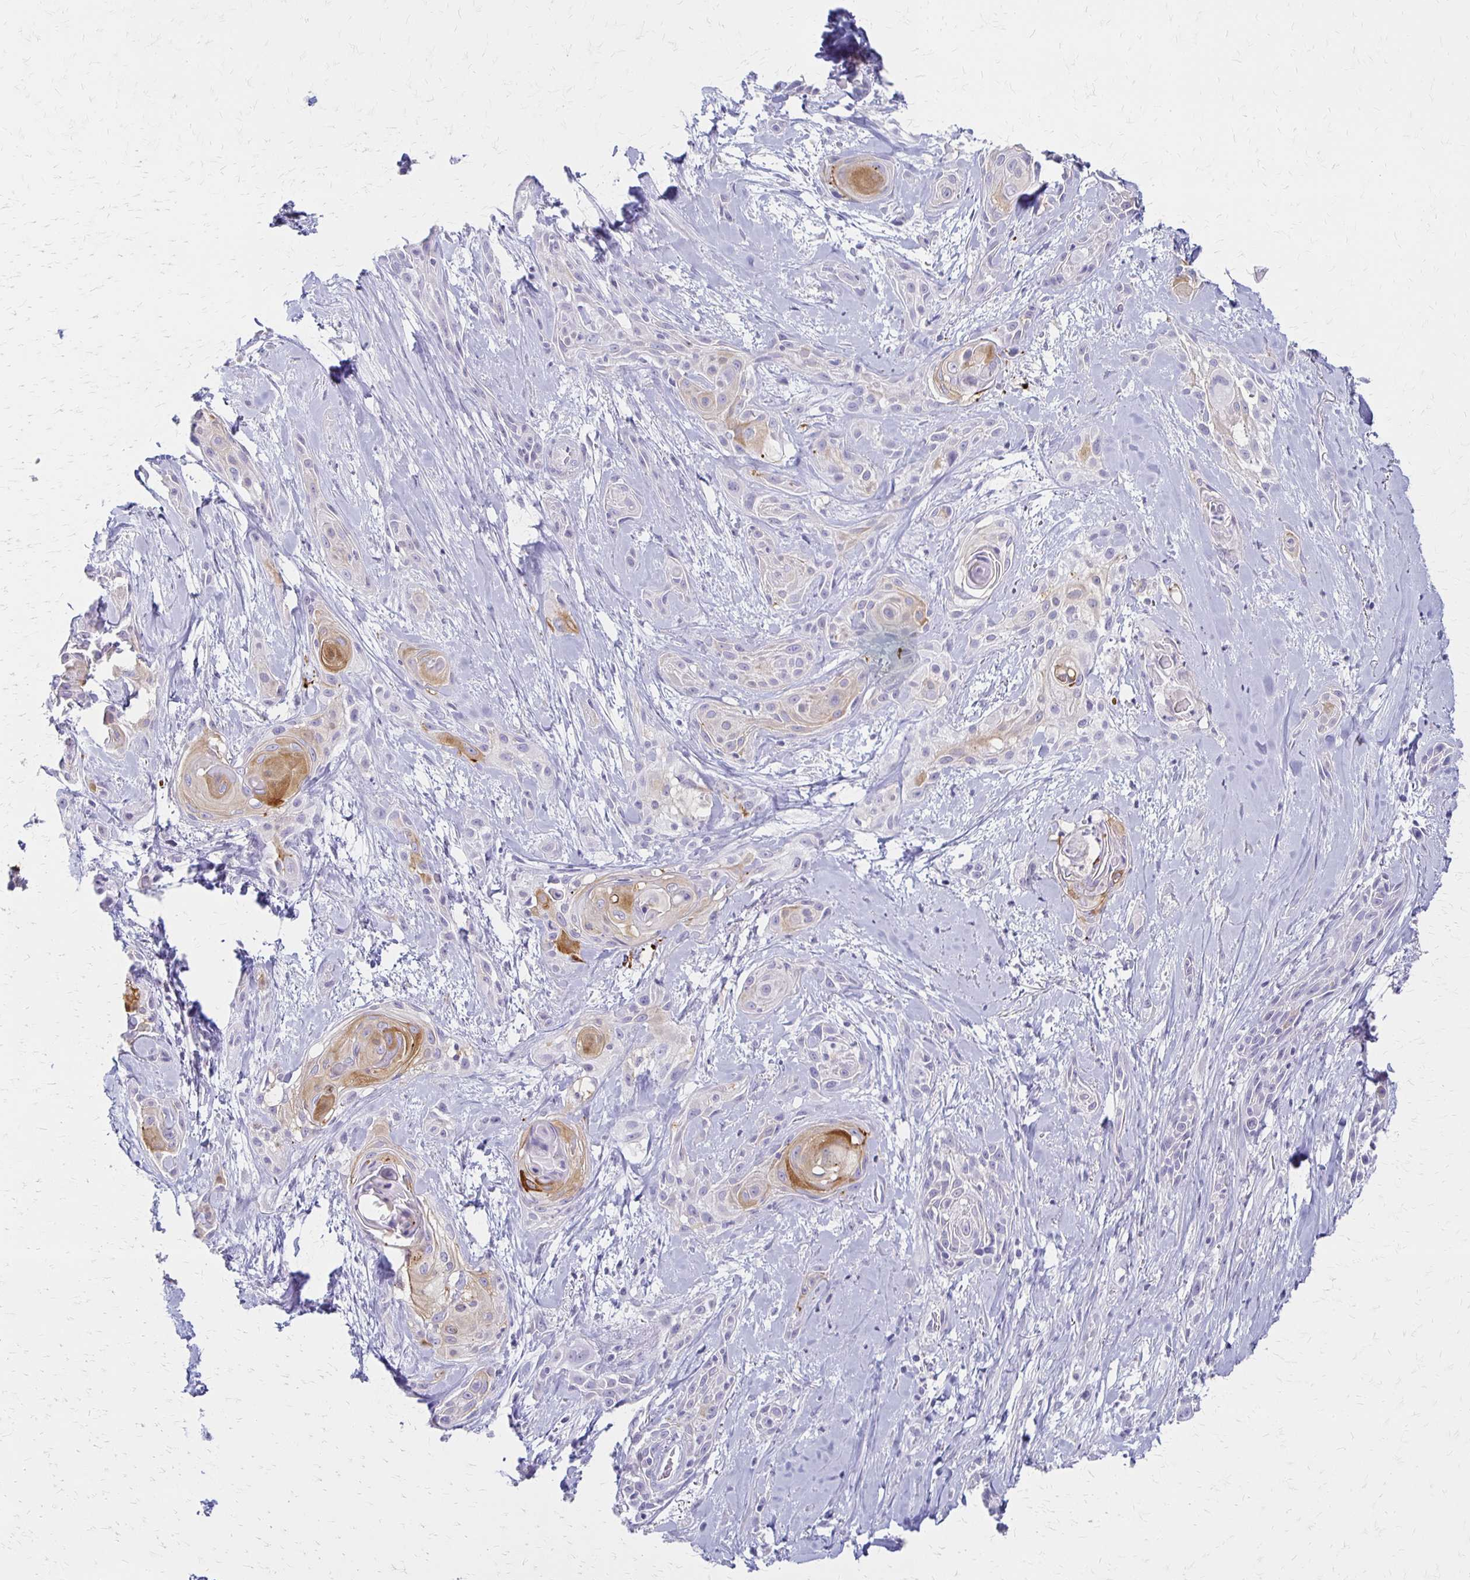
{"staining": {"intensity": "moderate", "quantity": "<25%", "location": "cytoplasmic/membranous"}, "tissue": "skin cancer", "cell_type": "Tumor cells", "image_type": "cancer", "snomed": [{"axis": "morphology", "description": "Squamous cell carcinoma, NOS"}, {"axis": "topography", "description": "Skin"}, {"axis": "topography", "description": "Anal"}], "caption": "A brown stain labels moderate cytoplasmic/membranous positivity of a protein in skin cancer (squamous cell carcinoma) tumor cells.", "gene": "IVL", "patient": {"sex": "male", "age": 64}}